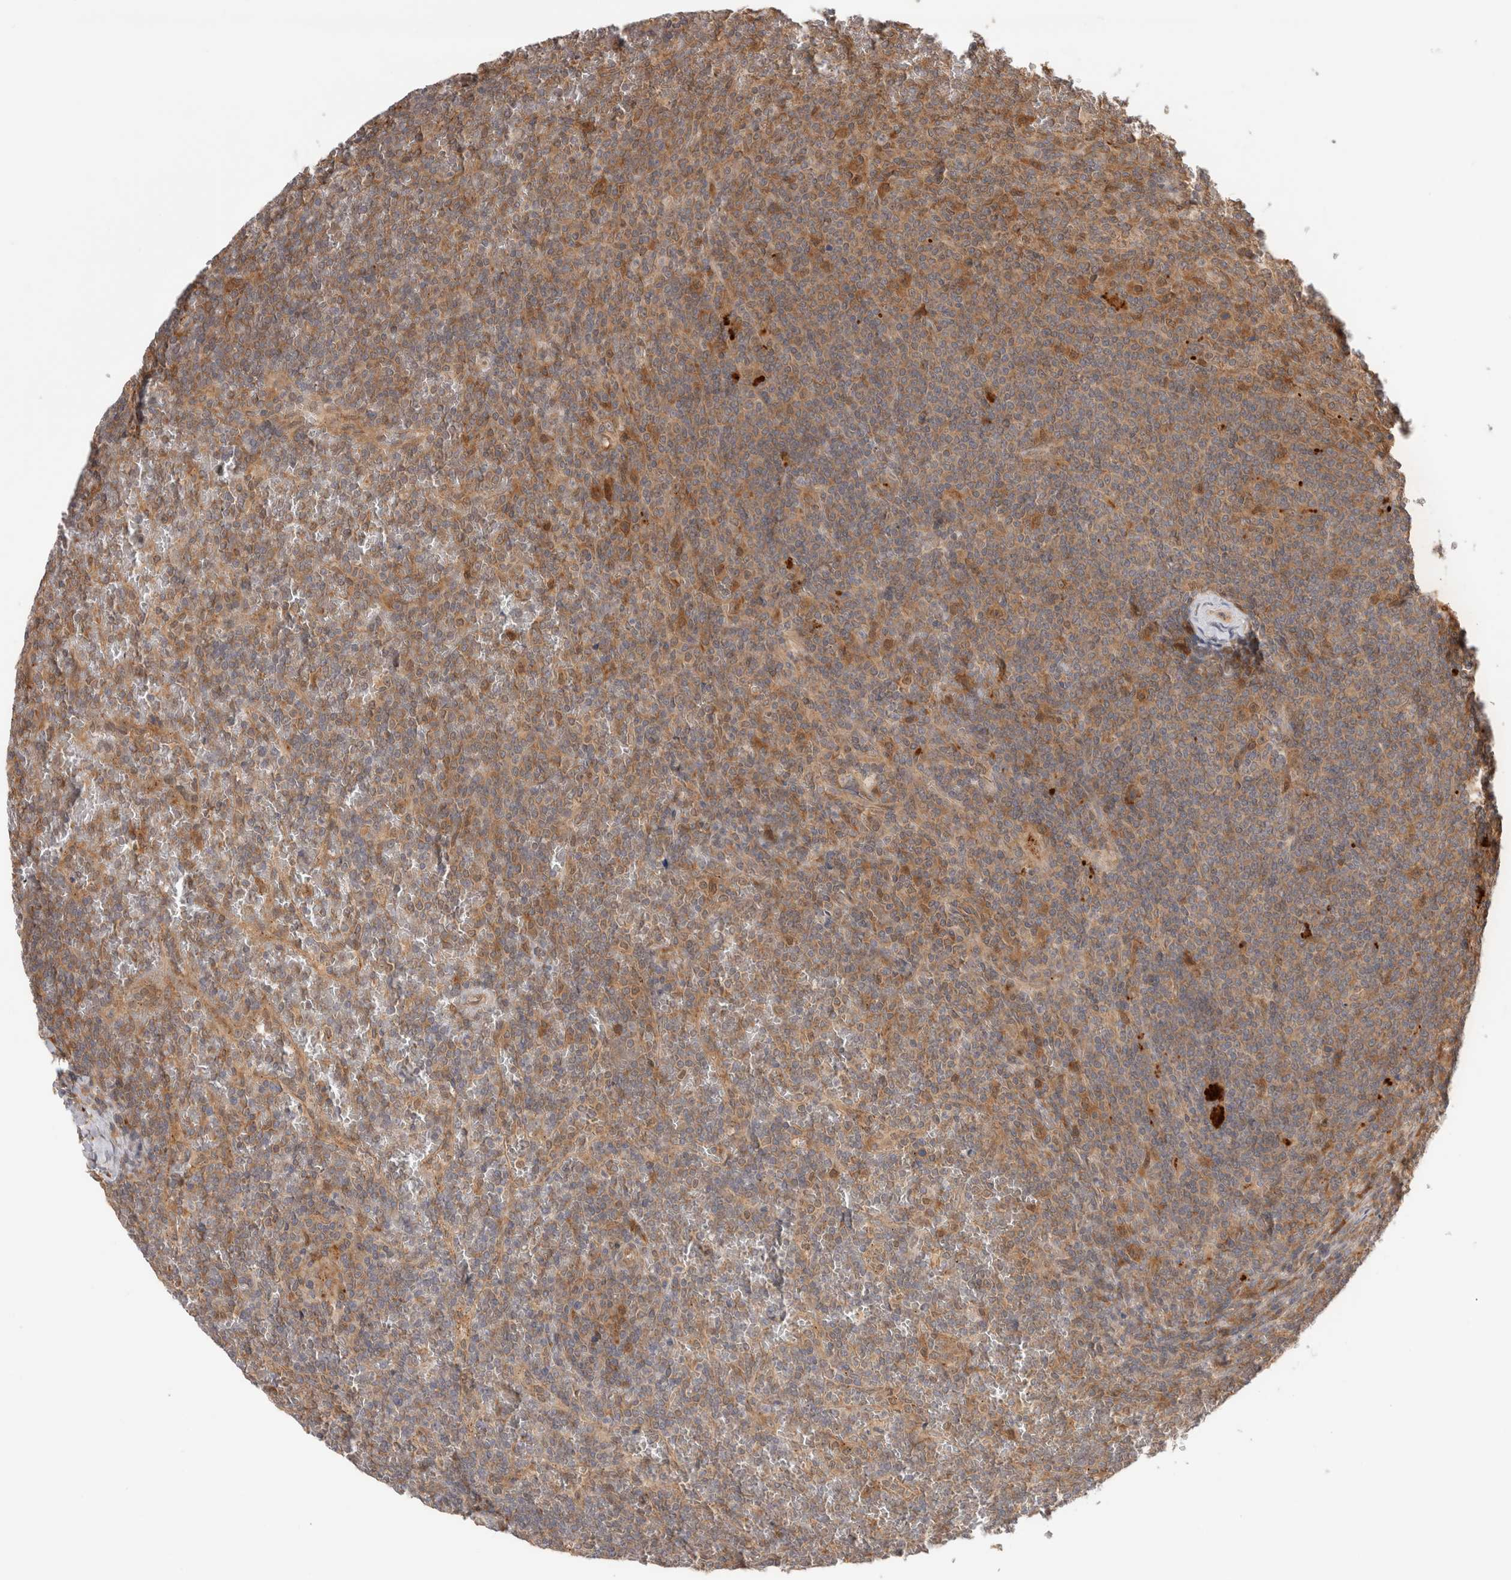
{"staining": {"intensity": "moderate", "quantity": ">75%", "location": "cytoplasmic/membranous"}, "tissue": "lymphoma", "cell_type": "Tumor cells", "image_type": "cancer", "snomed": [{"axis": "morphology", "description": "Malignant lymphoma, non-Hodgkin's type, Low grade"}, {"axis": "topography", "description": "Spleen"}], "caption": "Immunohistochemistry (IHC) (DAB (3,3'-diaminobenzidine)) staining of malignant lymphoma, non-Hodgkin's type (low-grade) reveals moderate cytoplasmic/membranous protein expression in about >75% of tumor cells.", "gene": "ACTL9", "patient": {"sex": "female", "age": 19}}